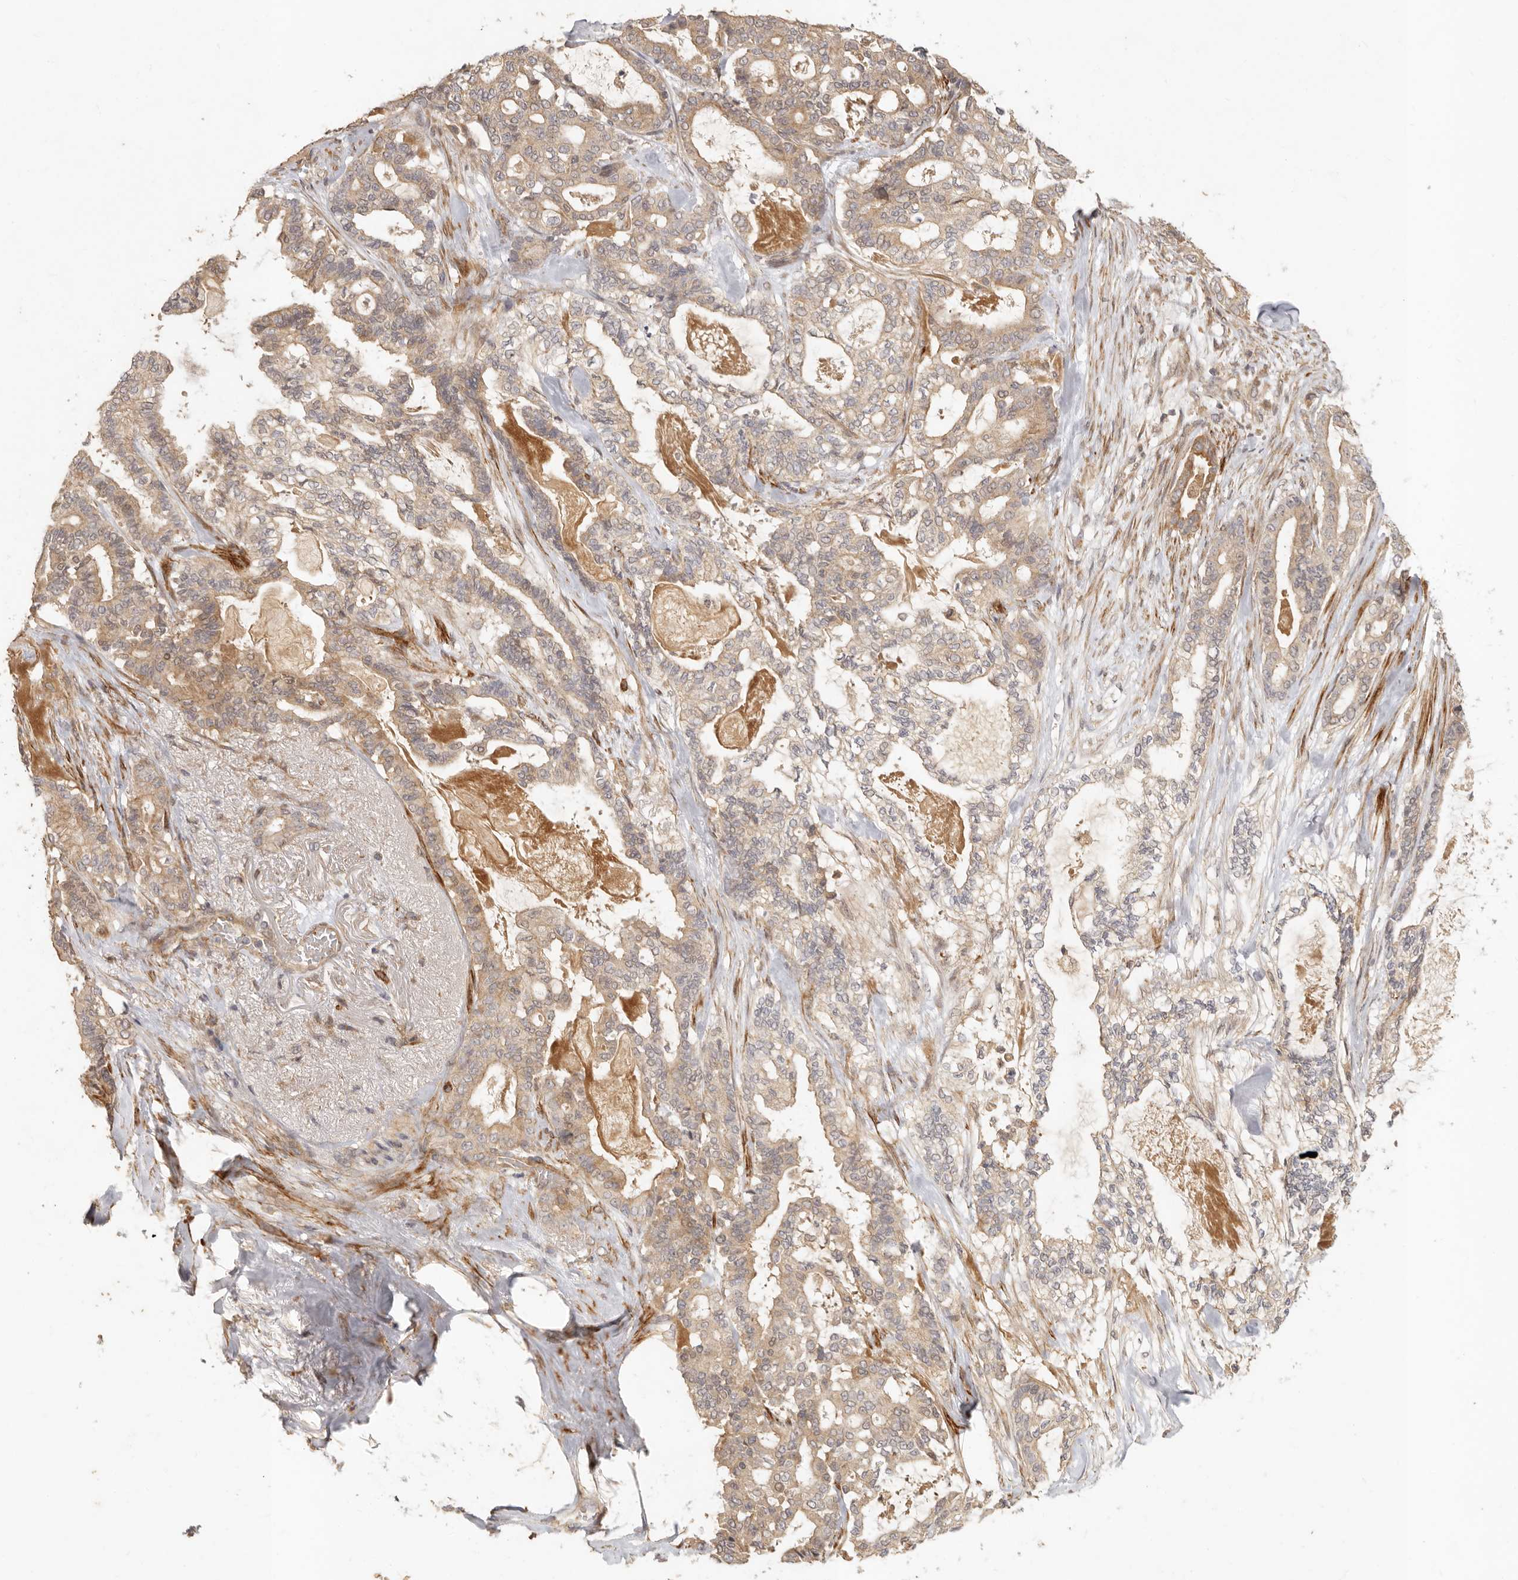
{"staining": {"intensity": "moderate", "quantity": ">75%", "location": "cytoplasmic/membranous"}, "tissue": "pancreatic cancer", "cell_type": "Tumor cells", "image_type": "cancer", "snomed": [{"axis": "morphology", "description": "Adenocarcinoma, NOS"}, {"axis": "topography", "description": "Pancreas"}], "caption": "A photomicrograph of human pancreatic adenocarcinoma stained for a protein displays moderate cytoplasmic/membranous brown staining in tumor cells.", "gene": "VIPR1", "patient": {"sex": "male", "age": 63}}